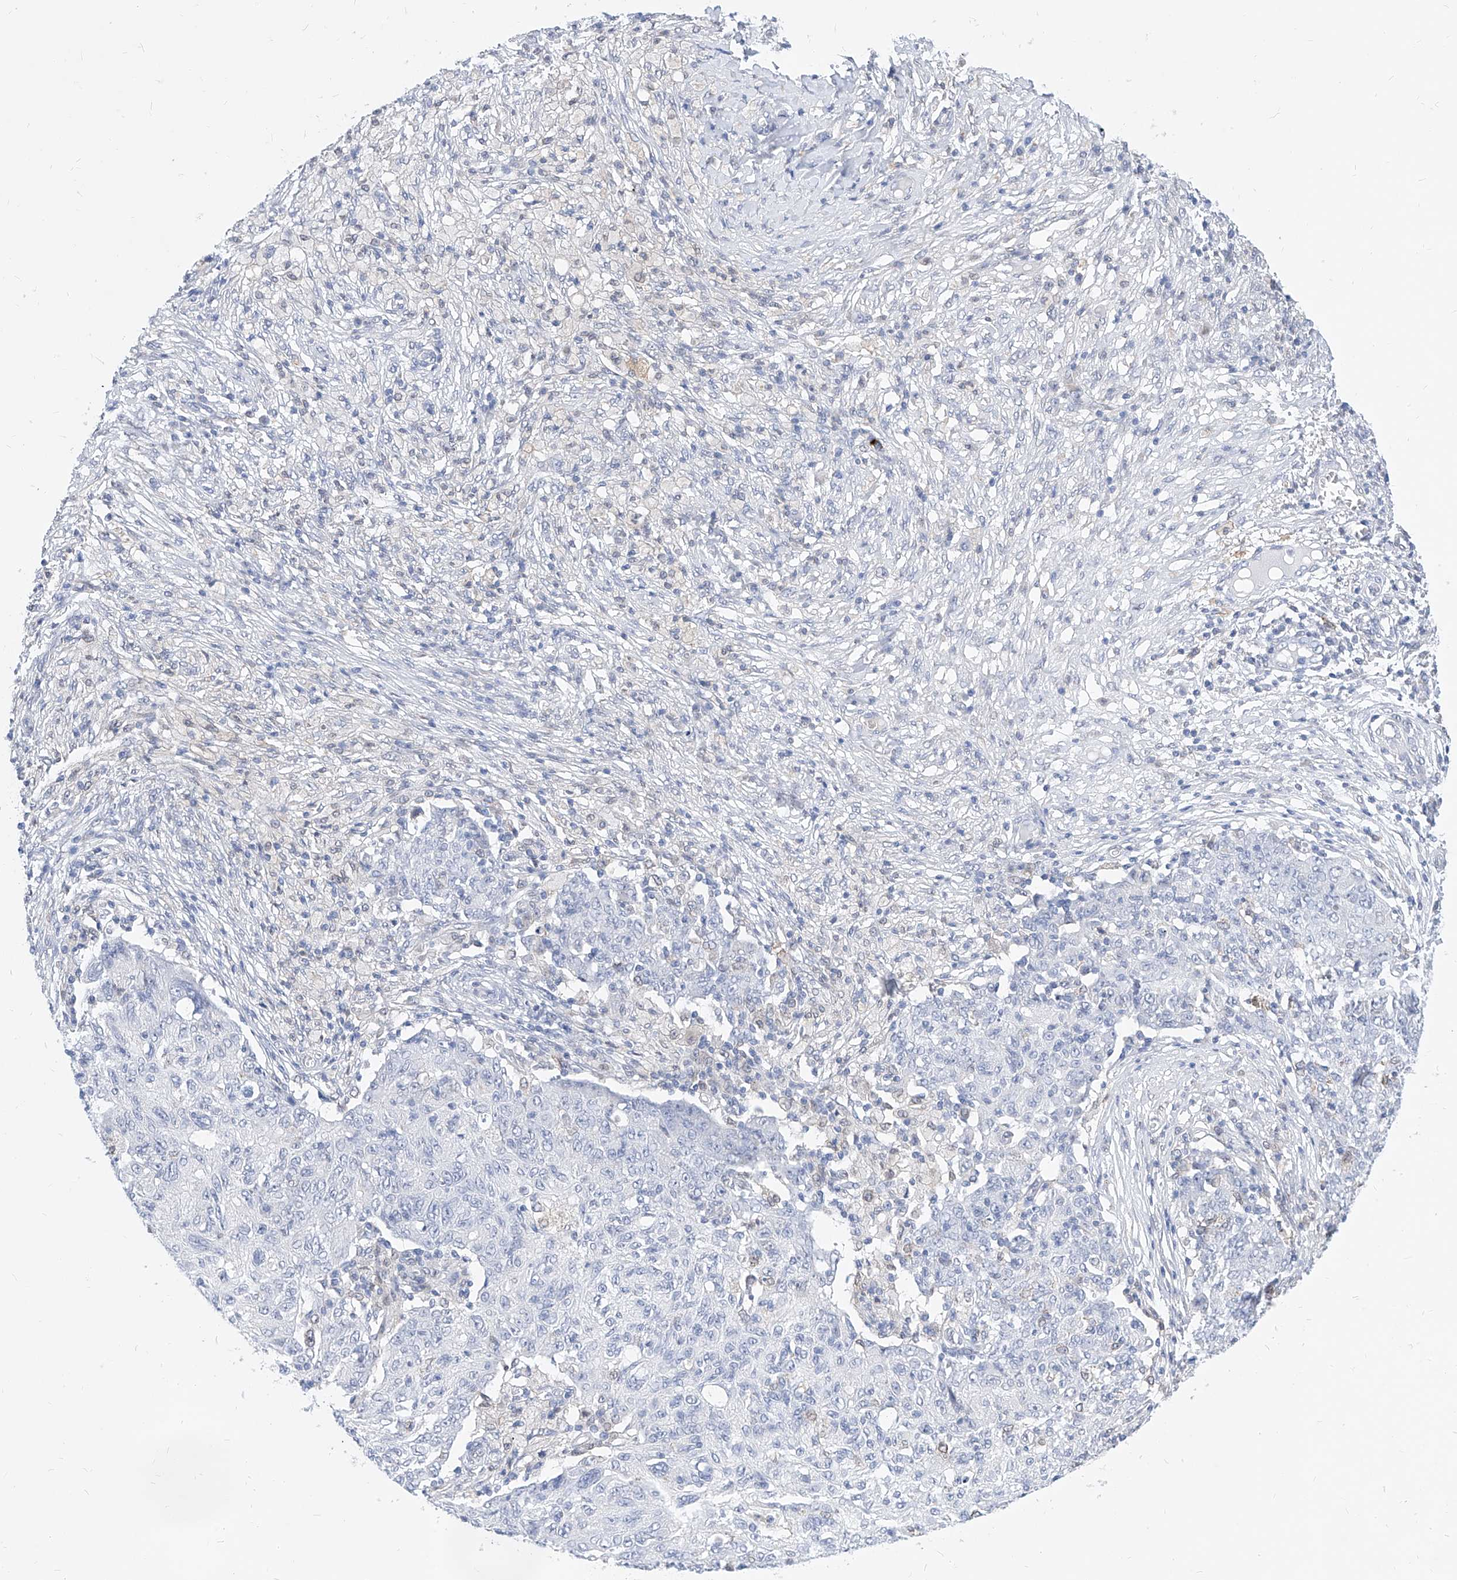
{"staining": {"intensity": "negative", "quantity": "none", "location": "none"}, "tissue": "ovarian cancer", "cell_type": "Tumor cells", "image_type": "cancer", "snomed": [{"axis": "morphology", "description": "Carcinoma, endometroid"}, {"axis": "topography", "description": "Ovary"}], "caption": "The photomicrograph shows no significant expression in tumor cells of endometroid carcinoma (ovarian).", "gene": "MX2", "patient": {"sex": "female", "age": 42}}